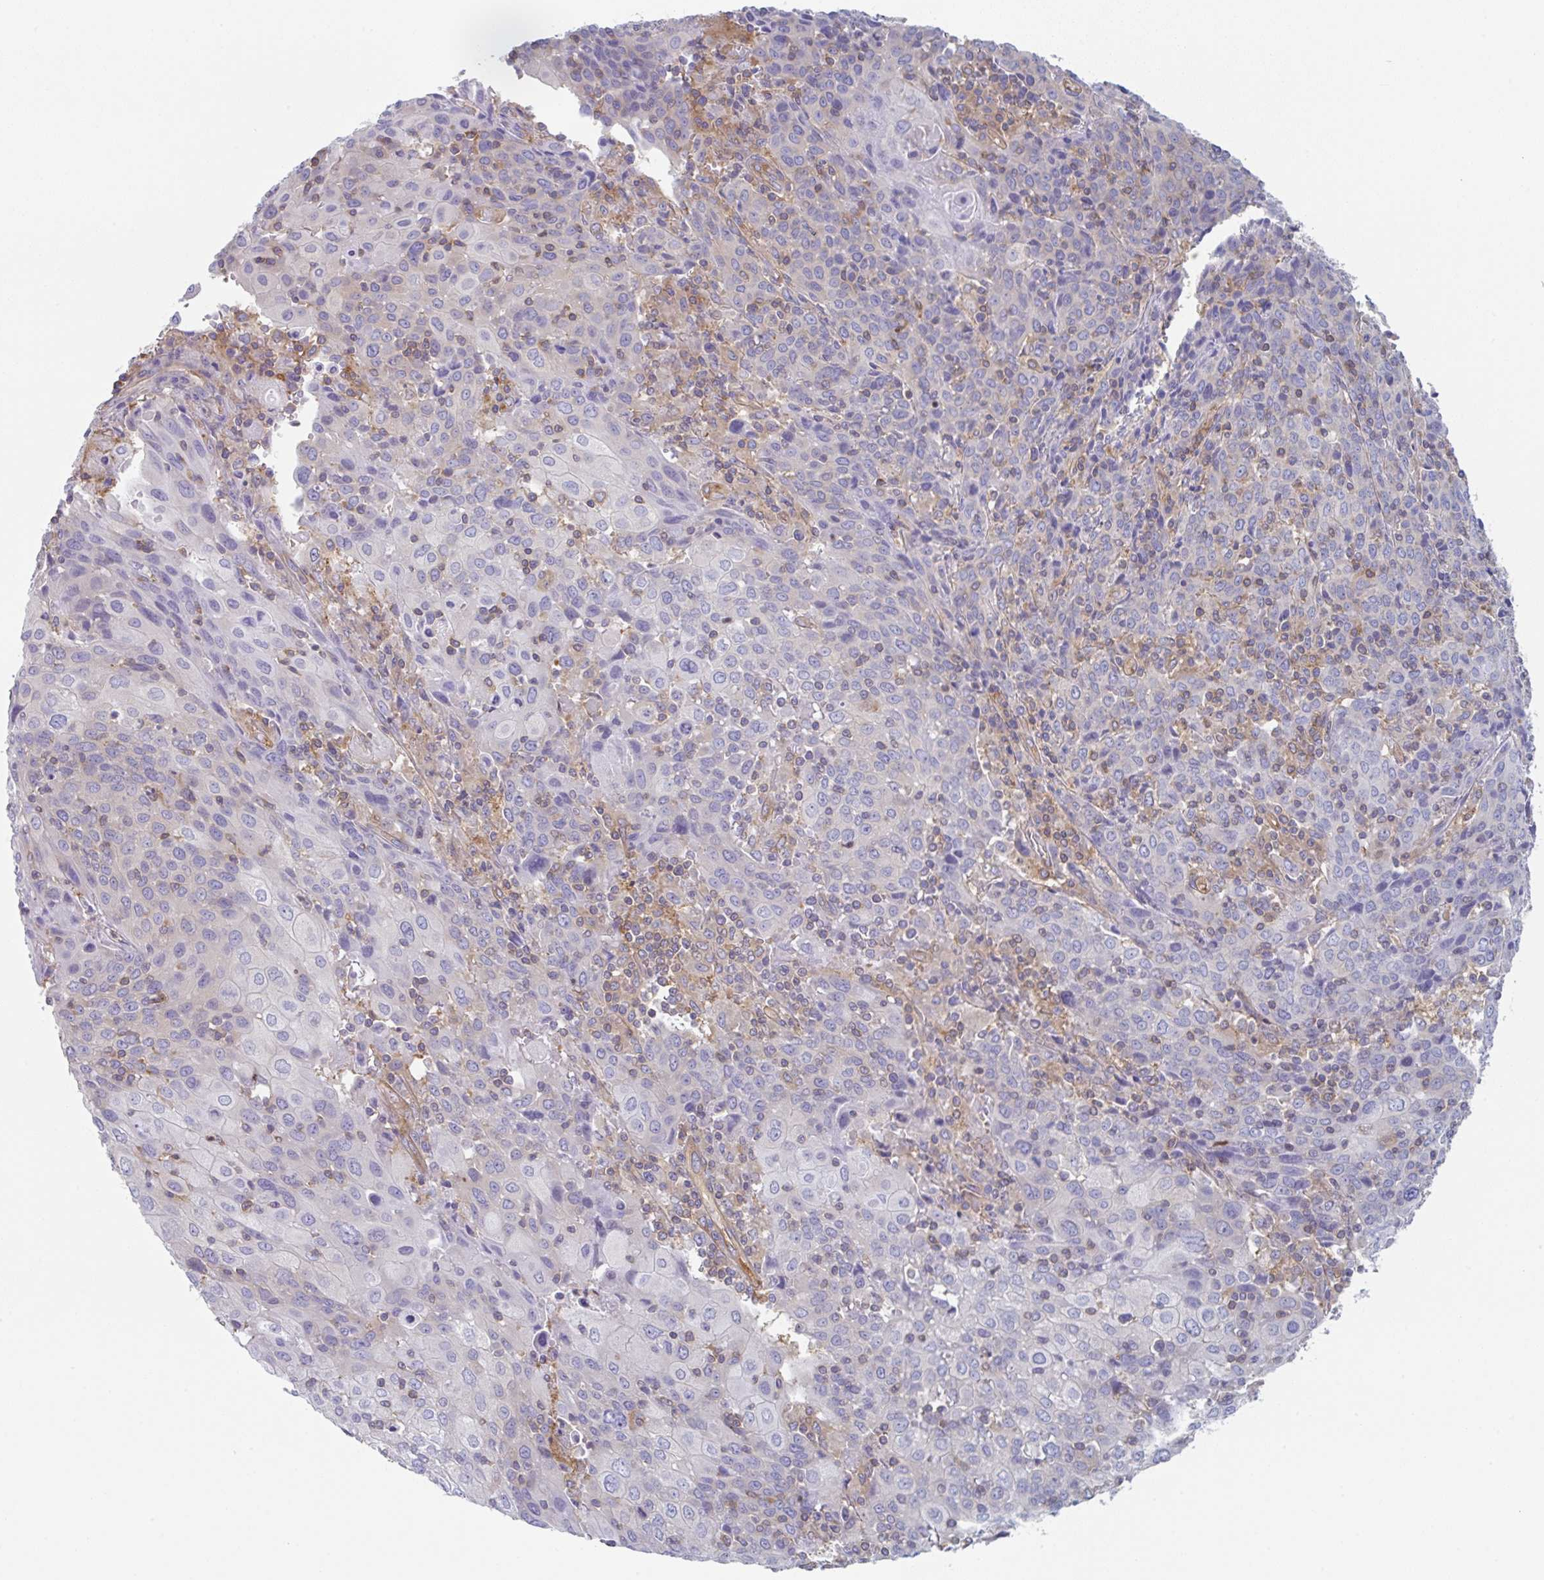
{"staining": {"intensity": "negative", "quantity": "none", "location": "none"}, "tissue": "cervical cancer", "cell_type": "Tumor cells", "image_type": "cancer", "snomed": [{"axis": "morphology", "description": "Squamous cell carcinoma, NOS"}, {"axis": "topography", "description": "Cervix"}], "caption": "An image of cervical cancer (squamous cell carcinoma) stained for a protein displays no brown staining in tumor cells. The staining was performed using DAB to visualize the protein expression in brown, while the nuclei were stained in blue with hematoxylin (Magnification: 20x).", "gene": "AMPD2", "patient": {"sex": "female", "age": 67}}